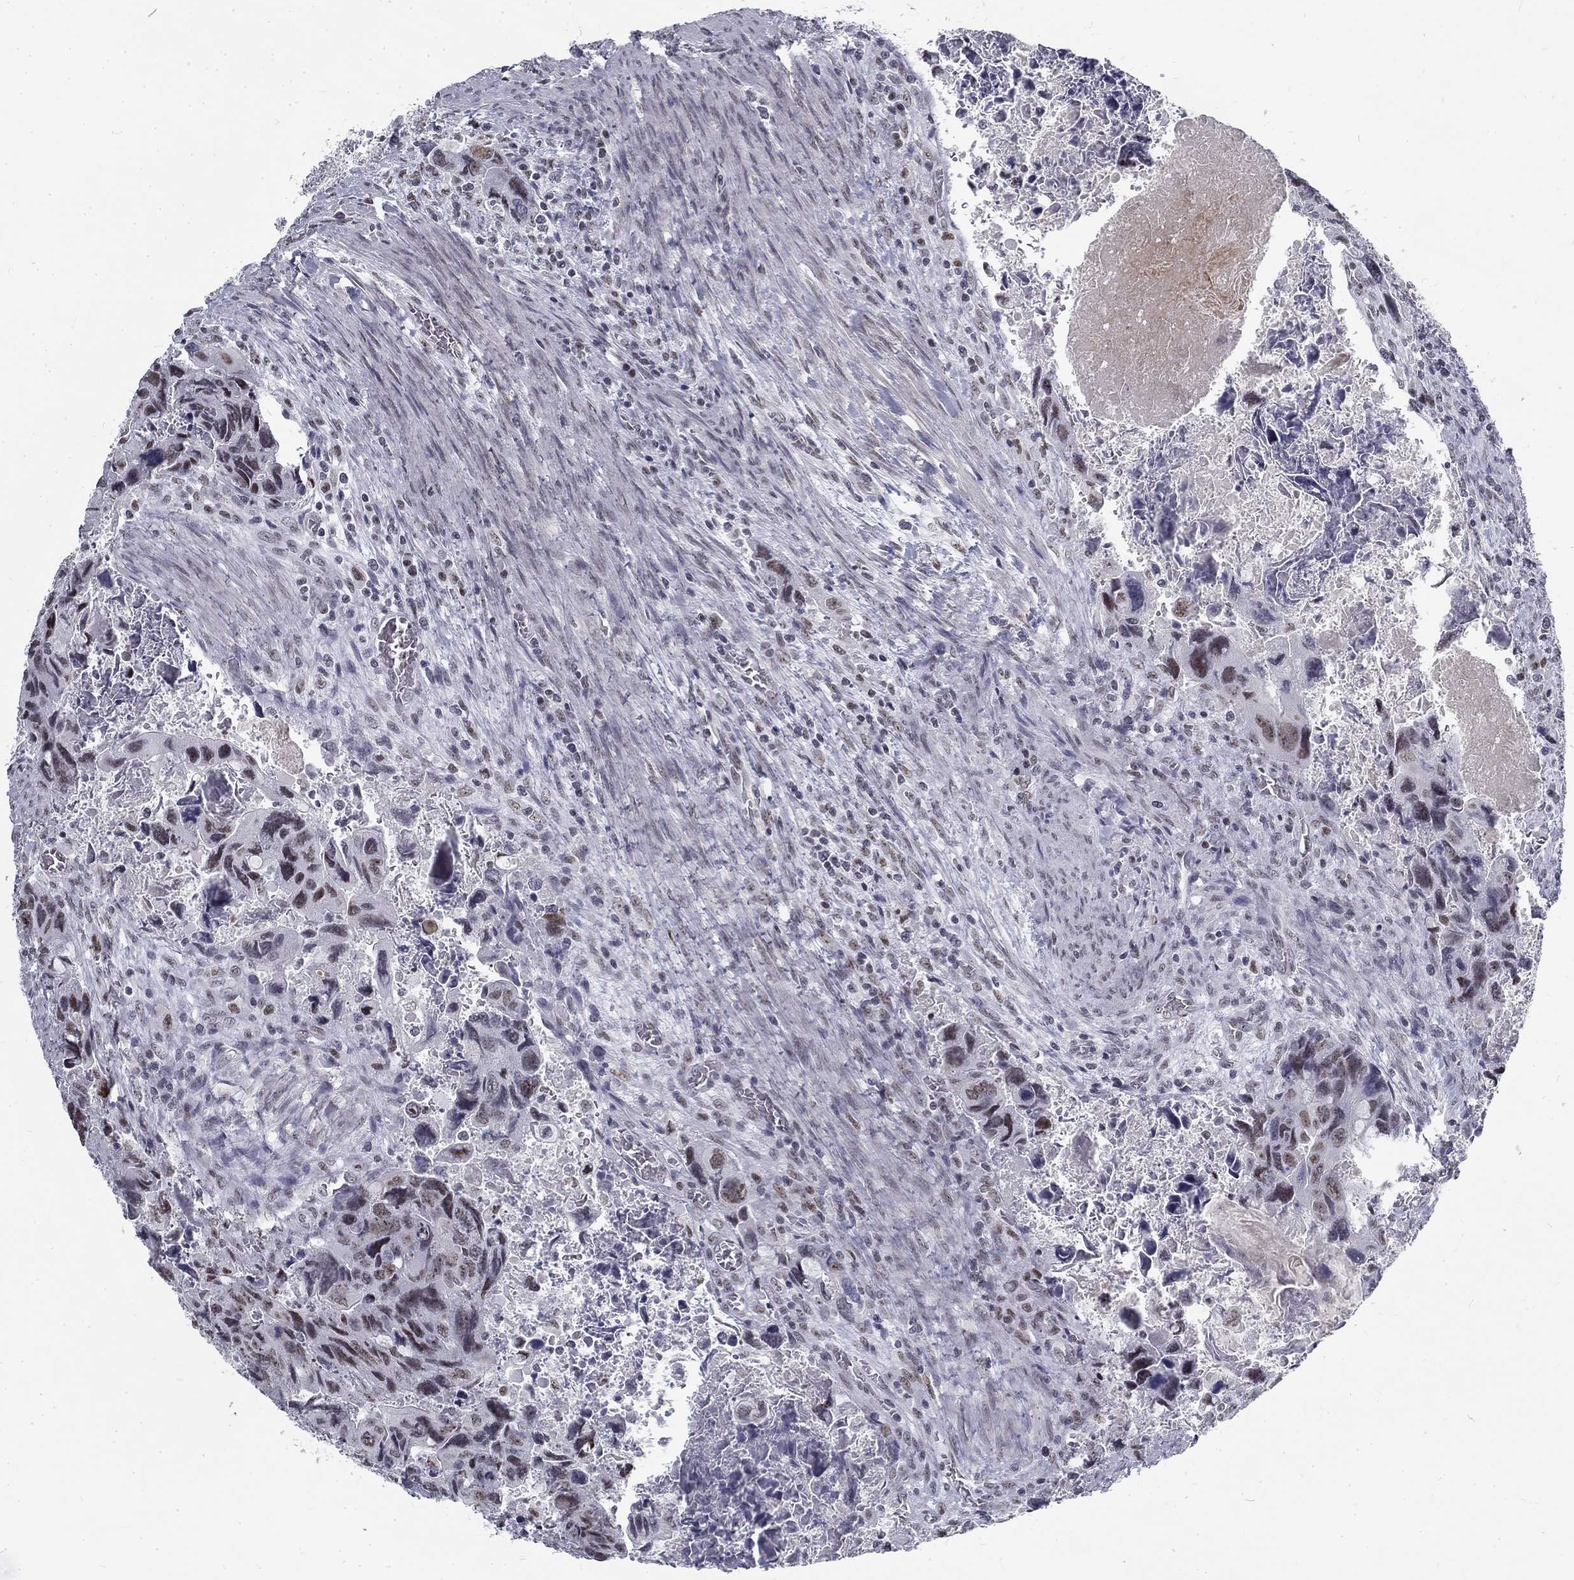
{"staining": {"intensity": "weak", "quantity": "25%-75%", "location": "nuclear"}, "tissue": "colorectal cancer", "cell_type": "Tumor cells", "image_type": "cancer", "snomed": [{"axis": "morphology", "description": "Adenocarcinoma, NOS"}, {"axis": "topography", "description": "Rectum"}], "caption": "IHC micrograph of neoplastic tissue: colorectal adenocarcinoma stained using immunohistochemistry reveals low levels of weak protein expression localized specifically in the nuclear of tumor cells, appearing as a nuclear brown color.", "gene": "SNORC", "patient": {"sex": "male", "age": 62}}